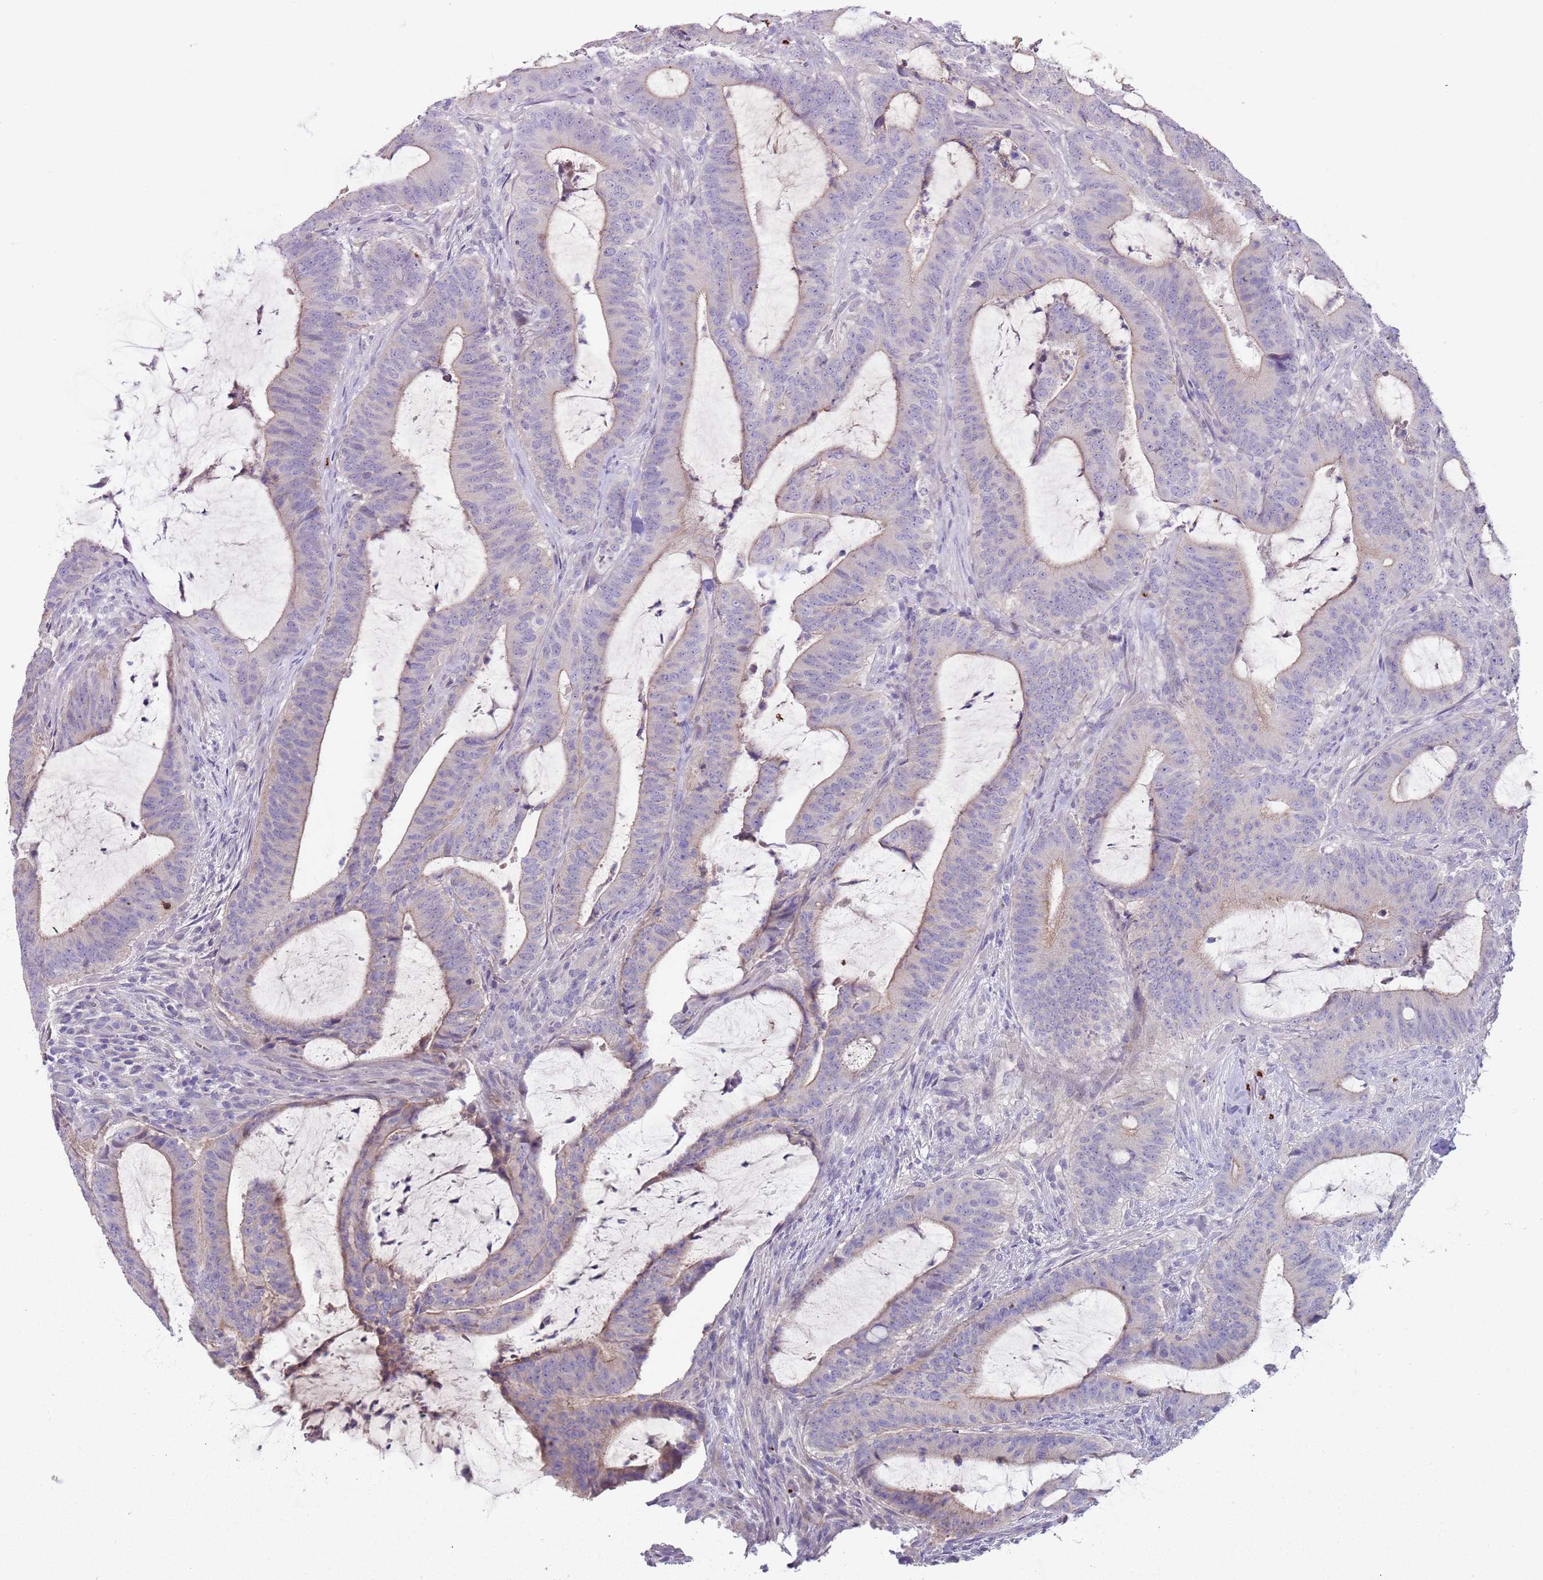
{"staining": {"intensity": "weak", "quantity": "25%-75%", "location": "cytoplasmic/membranous"}, "tissue": "colorectal cancer", "cell_type": "Tumor cells", "image_type": "cancer", "snomed": [{"axis": "morphology", "description": "Adenocarcinoma, NOS"}, {"axis": "topography", "description": "Colon"}], "caption": "Tumor cells exhibit low levels of weak cytoplasmic/membranous positivity in about 25%-75% of cells in human colorectal cancer.", "gene": "C2CD3", "patient": {"sex": "female", "age": 43}}